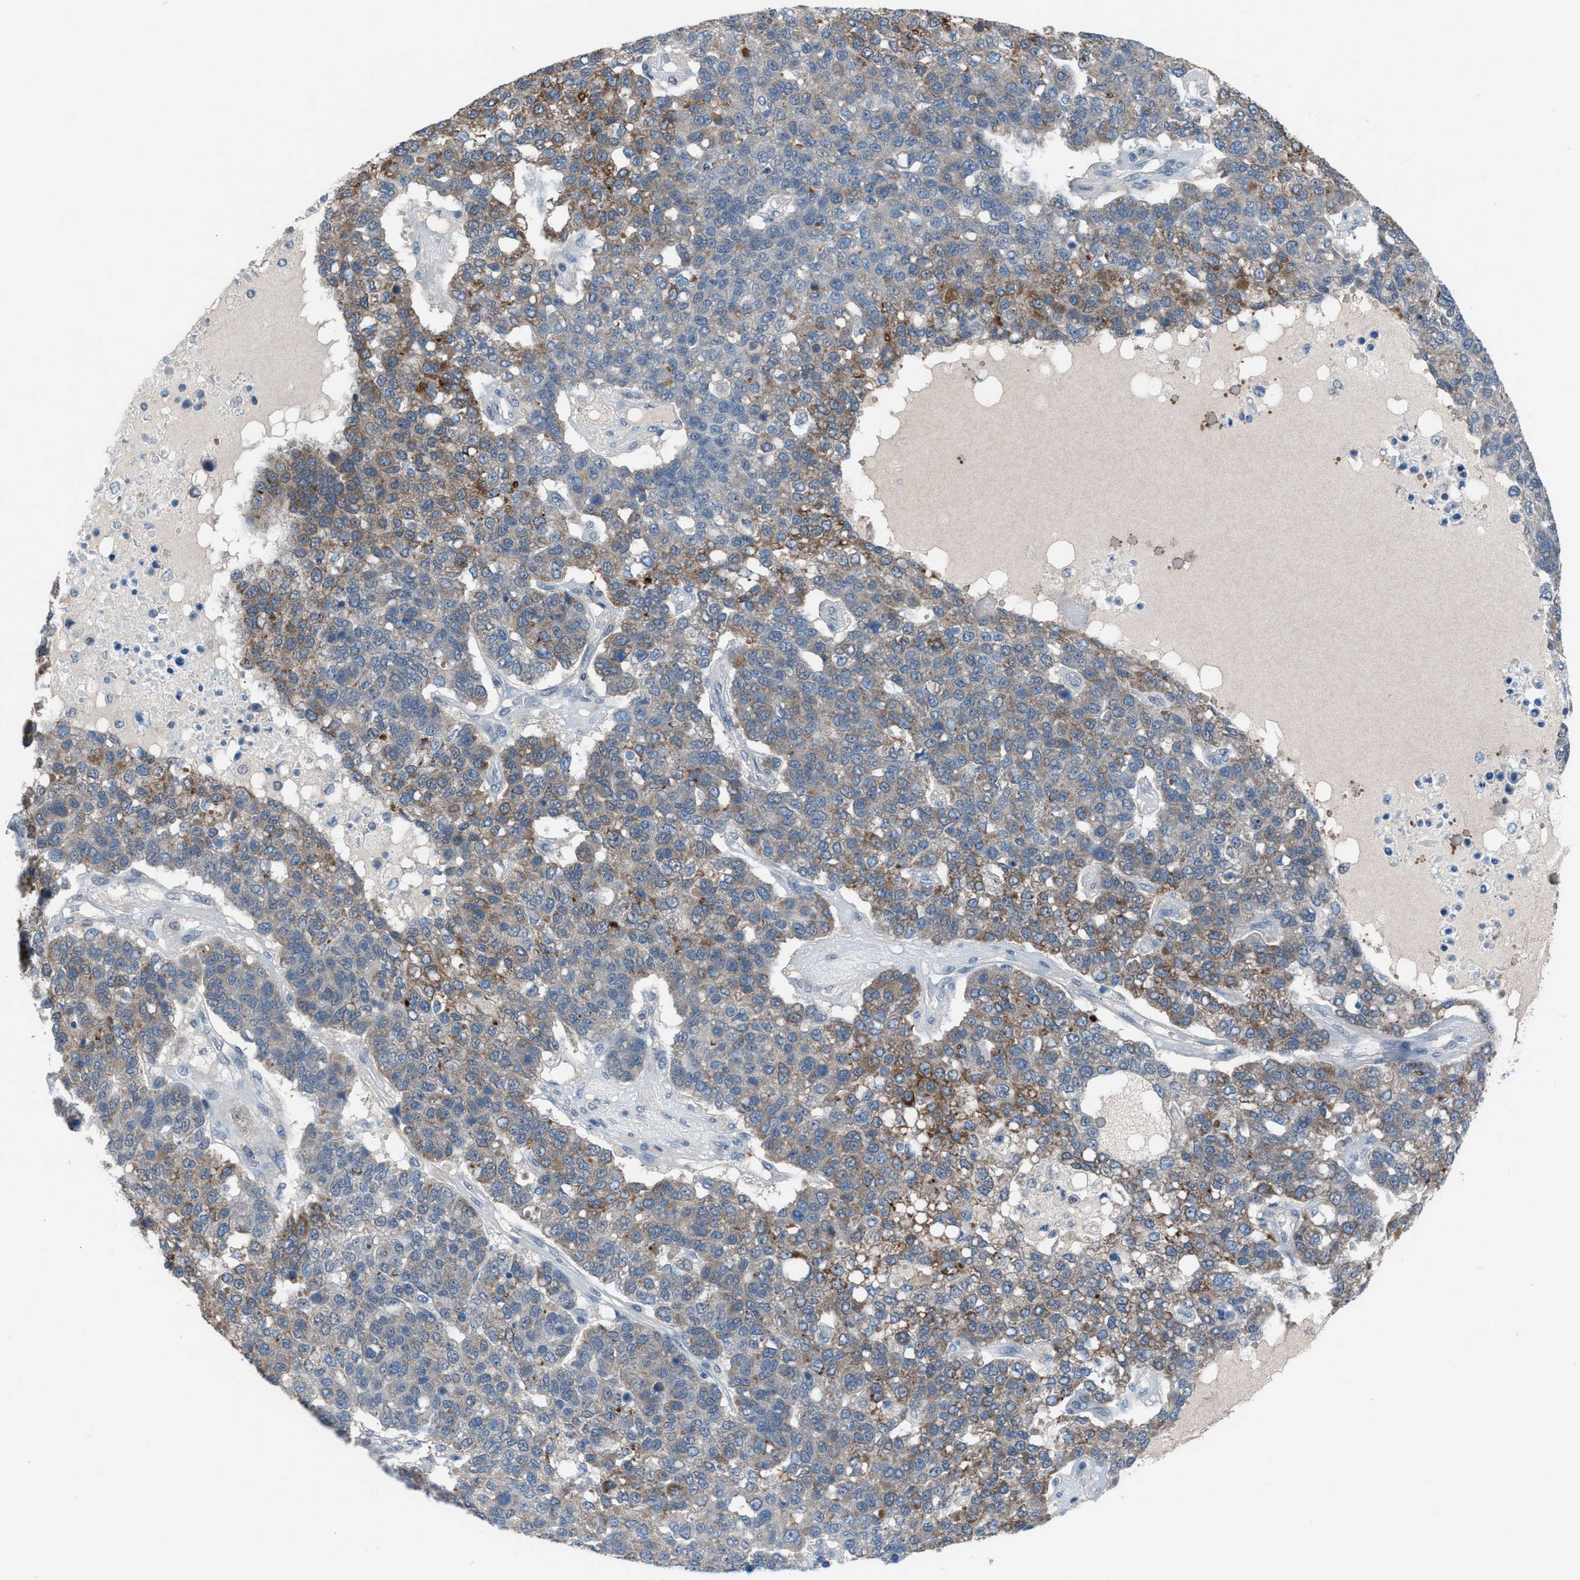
{"staining": {"intensity": "moderate", "quantity": "25%-75%", "location": "cytoplasmic/membranous"}, "tissue": "pancreatic cancer", "cell_type": "Tumor cells", "image_type": "cancer", "snomed": [{"axis": "morphology", "description": "Adenocarcinoma, NOS"}, {"axis": "topography", "description": "Pancreas"}], "caption": "DAB (3,3'-diaminobenzidine) immunohistochemical staining of pancreatic cancer (adenocarcinoma) displays moderate cytoplasmic/membranous protein positivity in about 25%-75% of tumor cells.", "gene": "ANAPC11", "patient": {"sex": "female", "age": 61}}